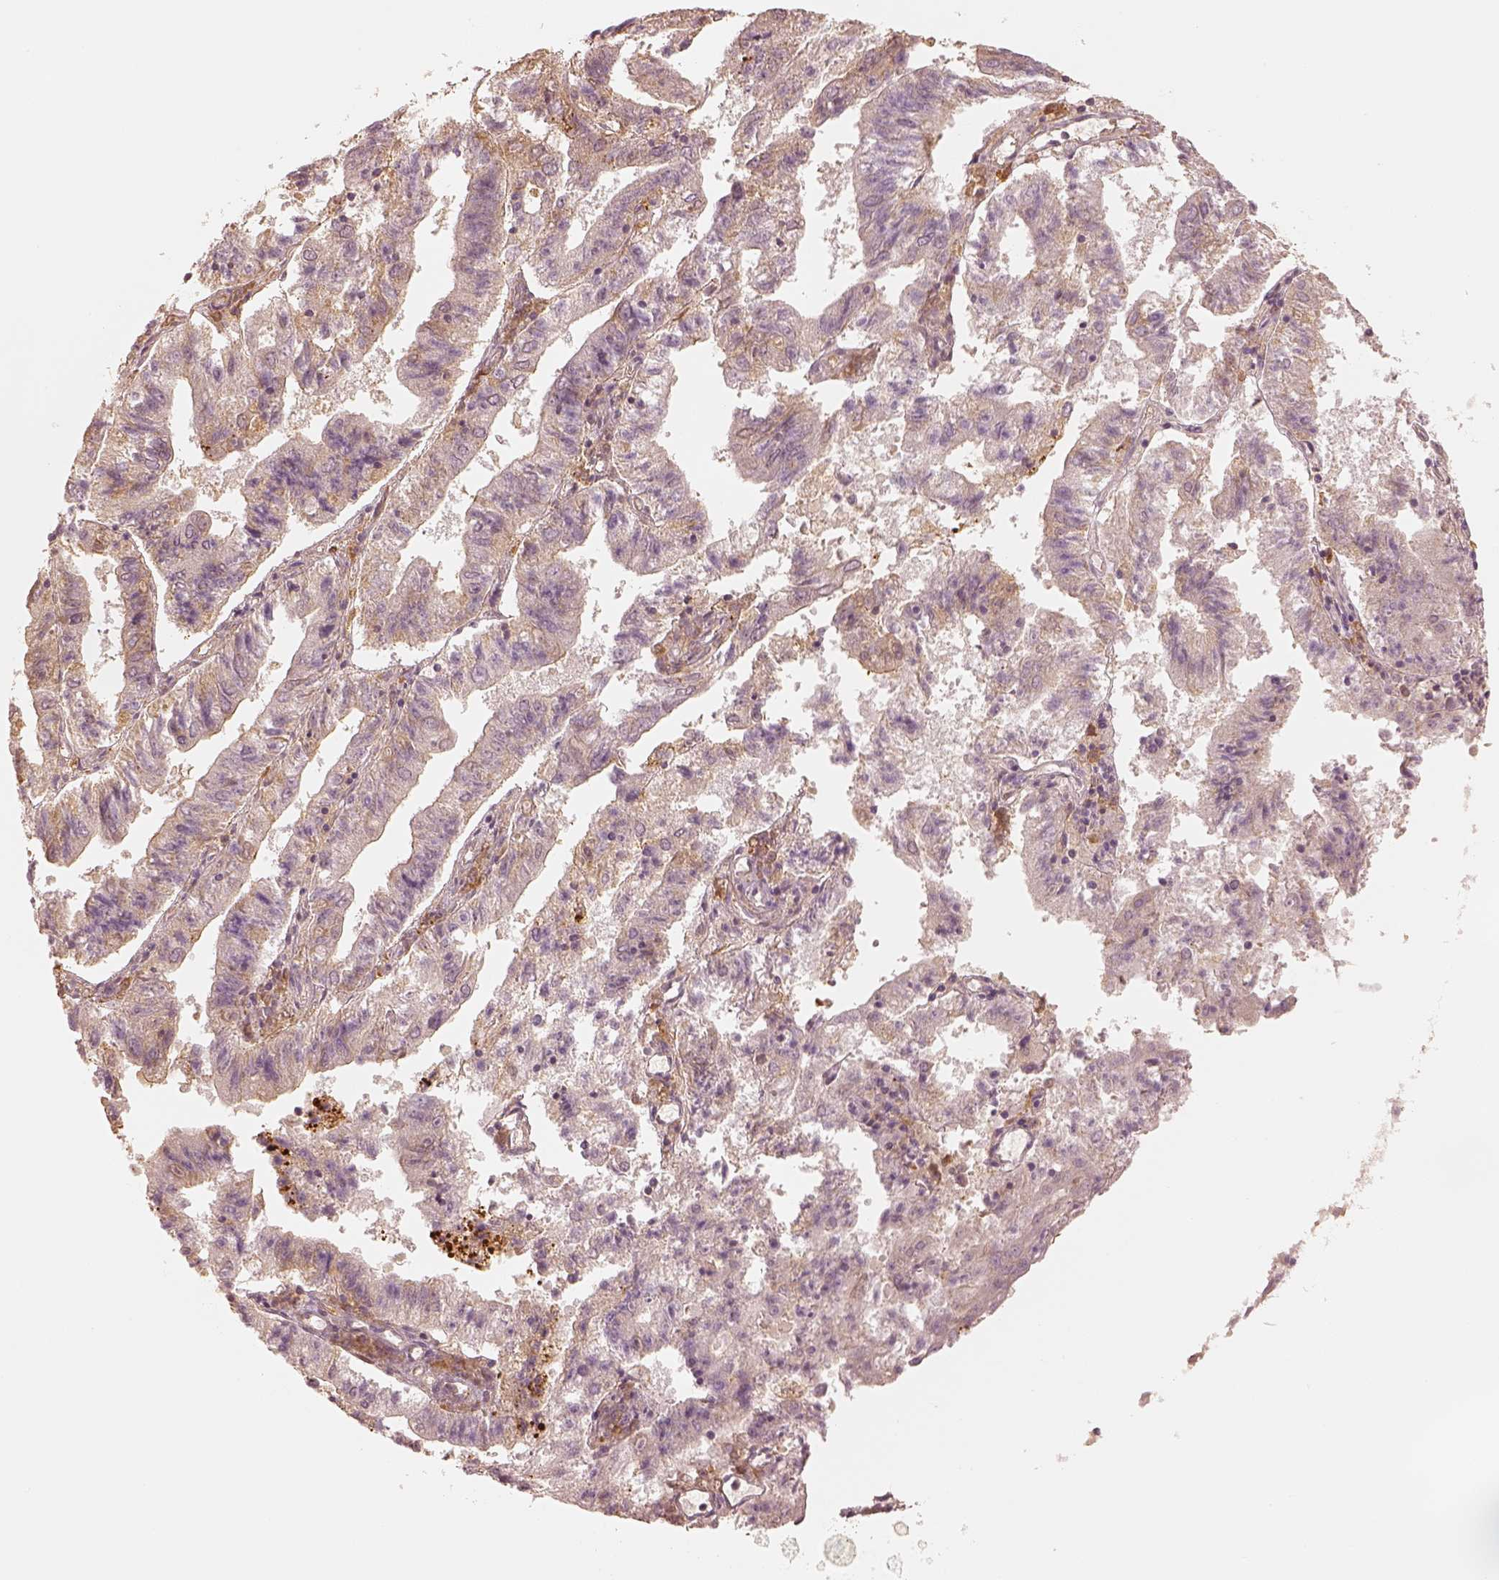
{"staining": {"intensity": "weak", "quantity": "<25%", "location": "cytoplasmic/membranous"}, "tissue": "endometrial cancer", "cell_type": "Tumor cells", "image_type": "cancer", "snomed": [{"axis": "morphology", "description": "Adenocarcinoma, NOS"}, {"axis": "topography", "description": "Endometrium"}], "caption": "High power microscopy image of an immunohistochemistry (IHC) micrograph of endometrial adenocarcinoma, revealing no significant positivity in tumor cells.", "gene": "GORASP2", "patient": {"sex": "female", "age": 82}}